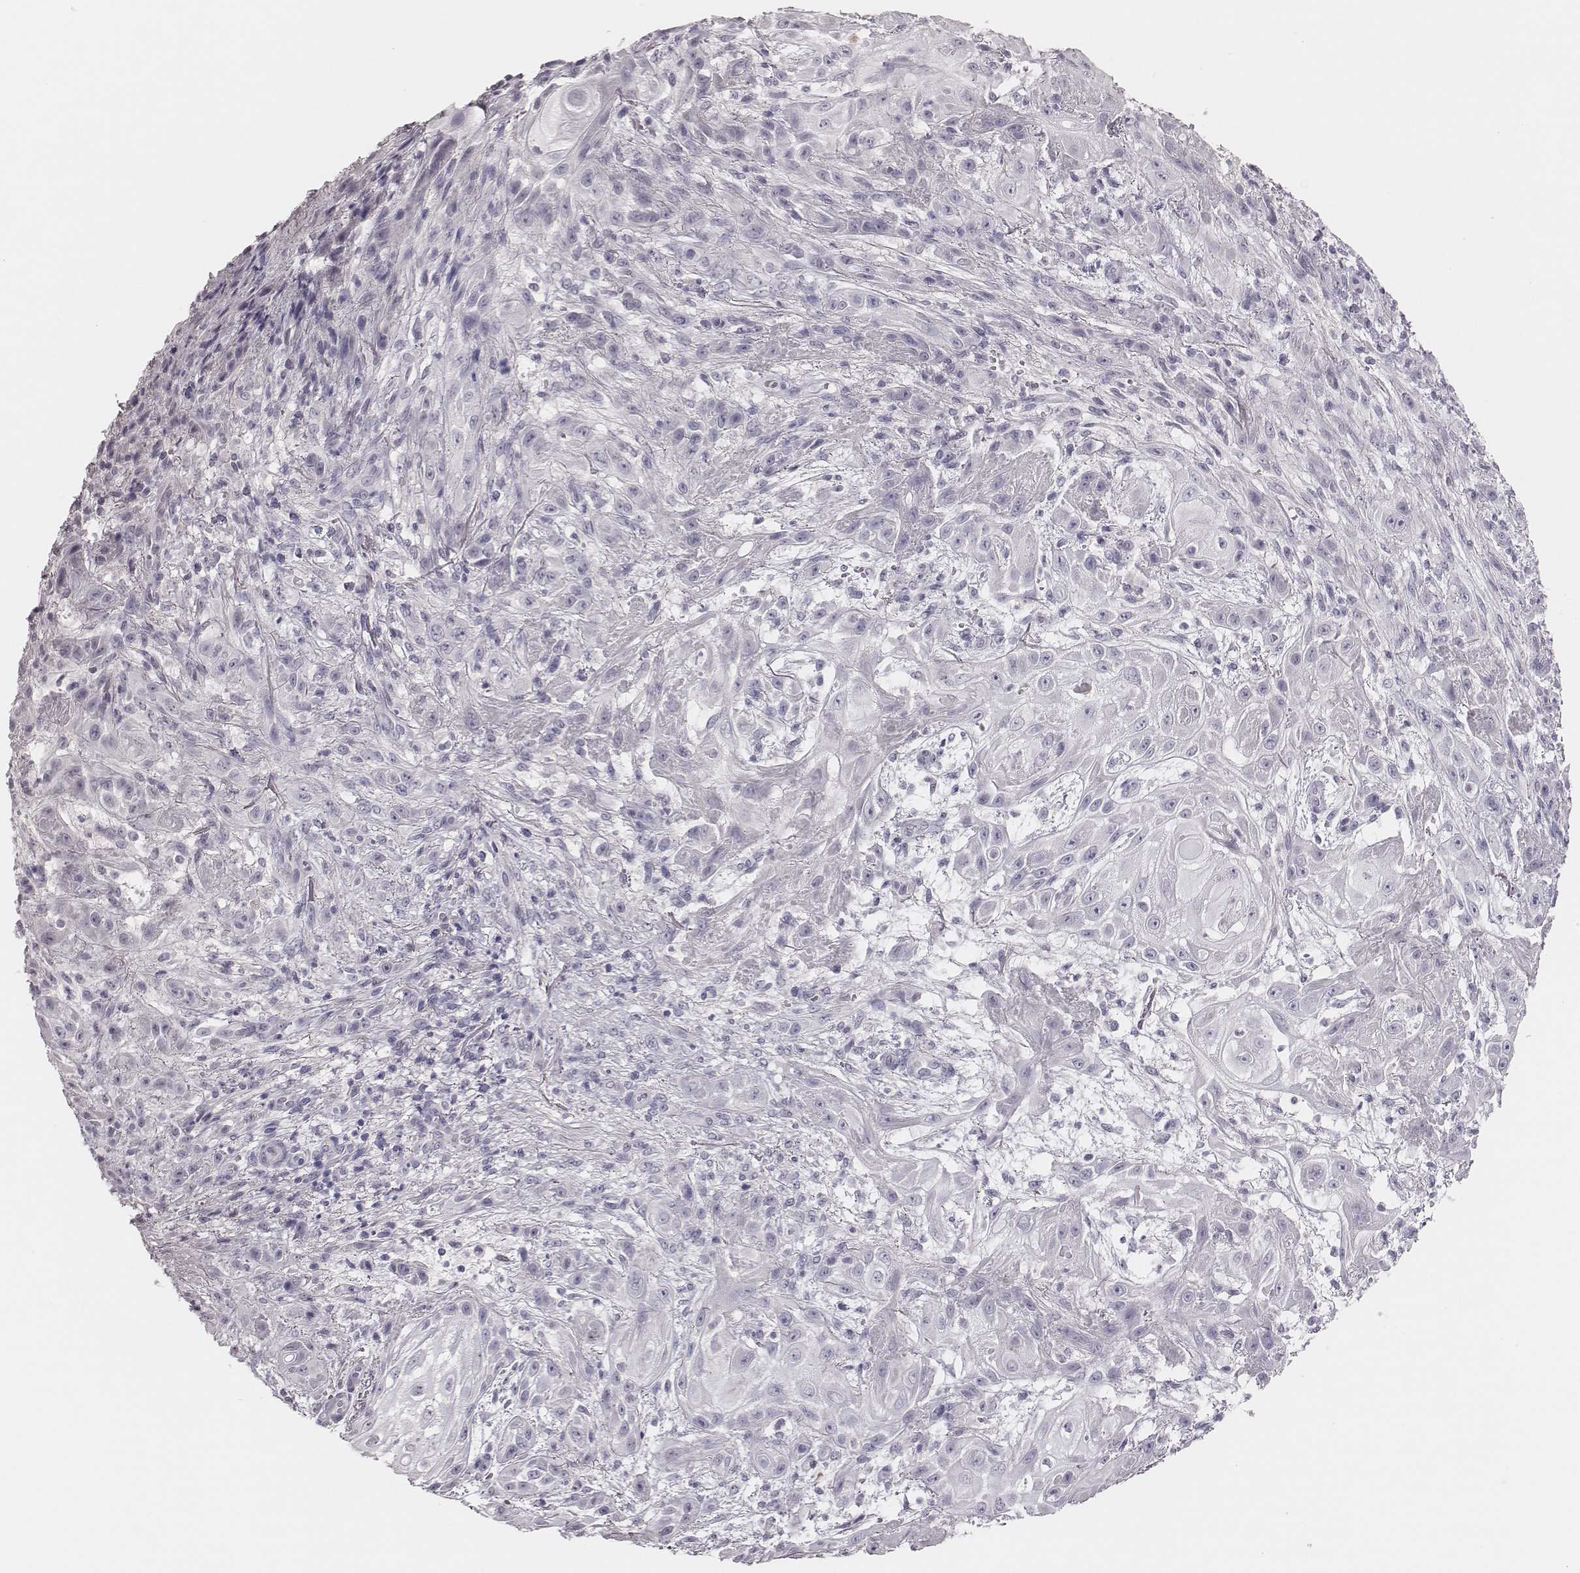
{"staining": {"intensity": "negative", "quantity": "none", "location": "none"}, "tissue": "skin cancer", "cell_type": "Tumor cells", "image_type": "cancer", "snomed": [{"axis": "morphology", "description": "Squamous cell carcinoma, NOS"}, {"axis": "topography", "description": "Skin"}], "caption": "Immunohistochemistry of human skin squamous cell carcinoma exhibits no expression in tumor cells.", "gene": "ADGRF4", "patient": {"sex": "male", "age": 62}}